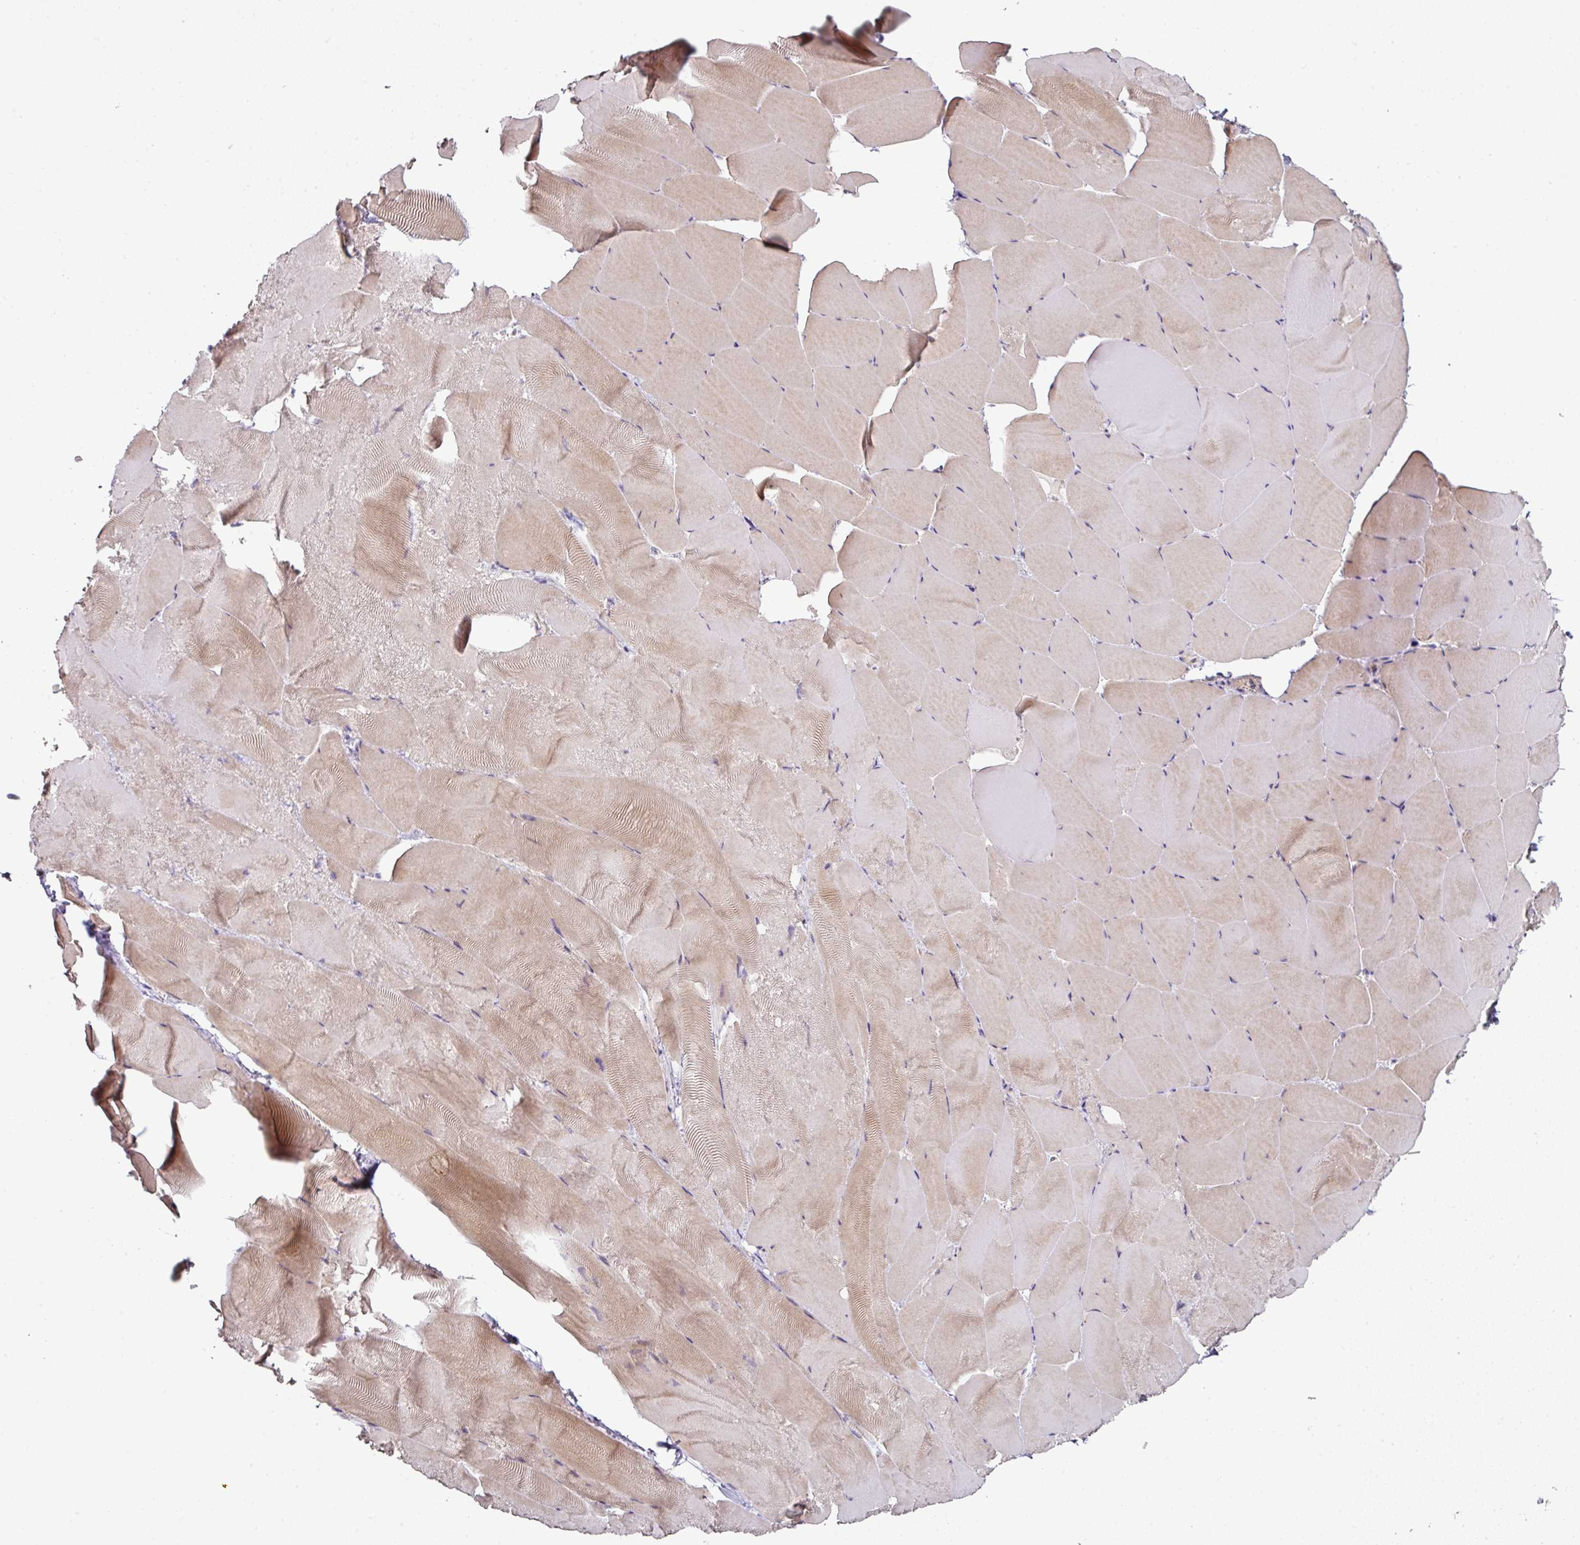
{"staining": {"intensity": "weak", "quantity": "25%-75%", "location": "cytoplasmic/membranous"}, "tissue": "skeletal muscle", "cell_type": "Myocytes", "image_type": "normal", "snomed": [{"axis": "morphology", "description": "Normal tissue, NOS"}, {"axis": "topography", "description": "Skeletal muscle"}], "caption": "Protein staining by IHC demonstrates weak cytoplasmic/membranous positivity in about 25%-75% of myocytes in normal skeletal muscle. The protein is shown in brown color, while the nuclei are stained blue.", "gene": "CXCR5", "patient": {"sex": "female", "age": 64}}